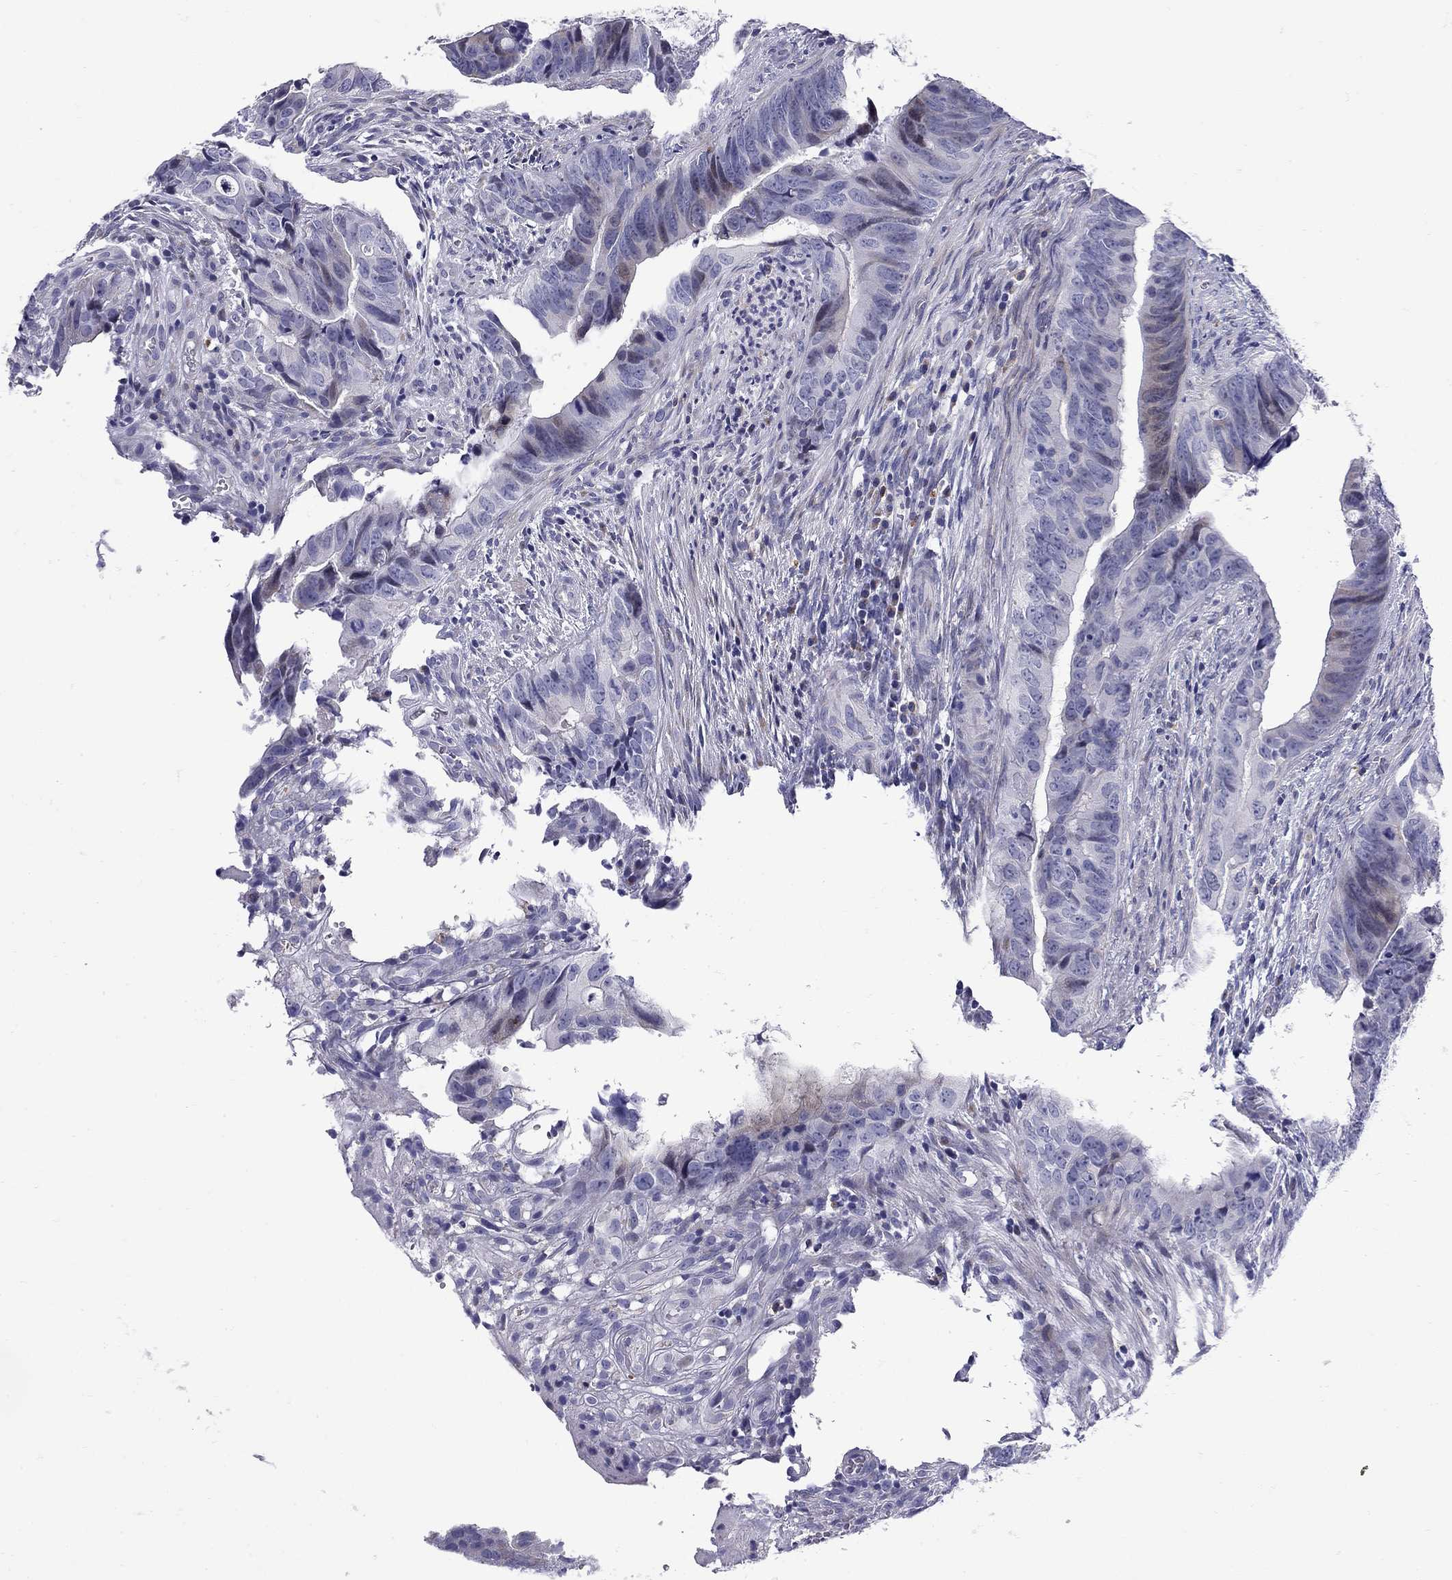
{"staining": {"intensity": "negative", "quantity": "none", "location": "none"}, "tissue": "colorectal cancer", "cell_type": "Tumor cells", "image_type": "cancer", "snomed": [{"axis": "morphology", "description": "Adenocarcinoma, NOS"}, {"axis": "topography", "description": "Colon"}], "caption": "Colorectal adenocarcinoma was stained to show a protein in brown. There is no significant staining in tumor cells. (DAB immunohistochemistry visualized using brightfield microscopy, high magnification).", "gene": "C8orf88", "patient": {"sex": "female", "age": 82}}